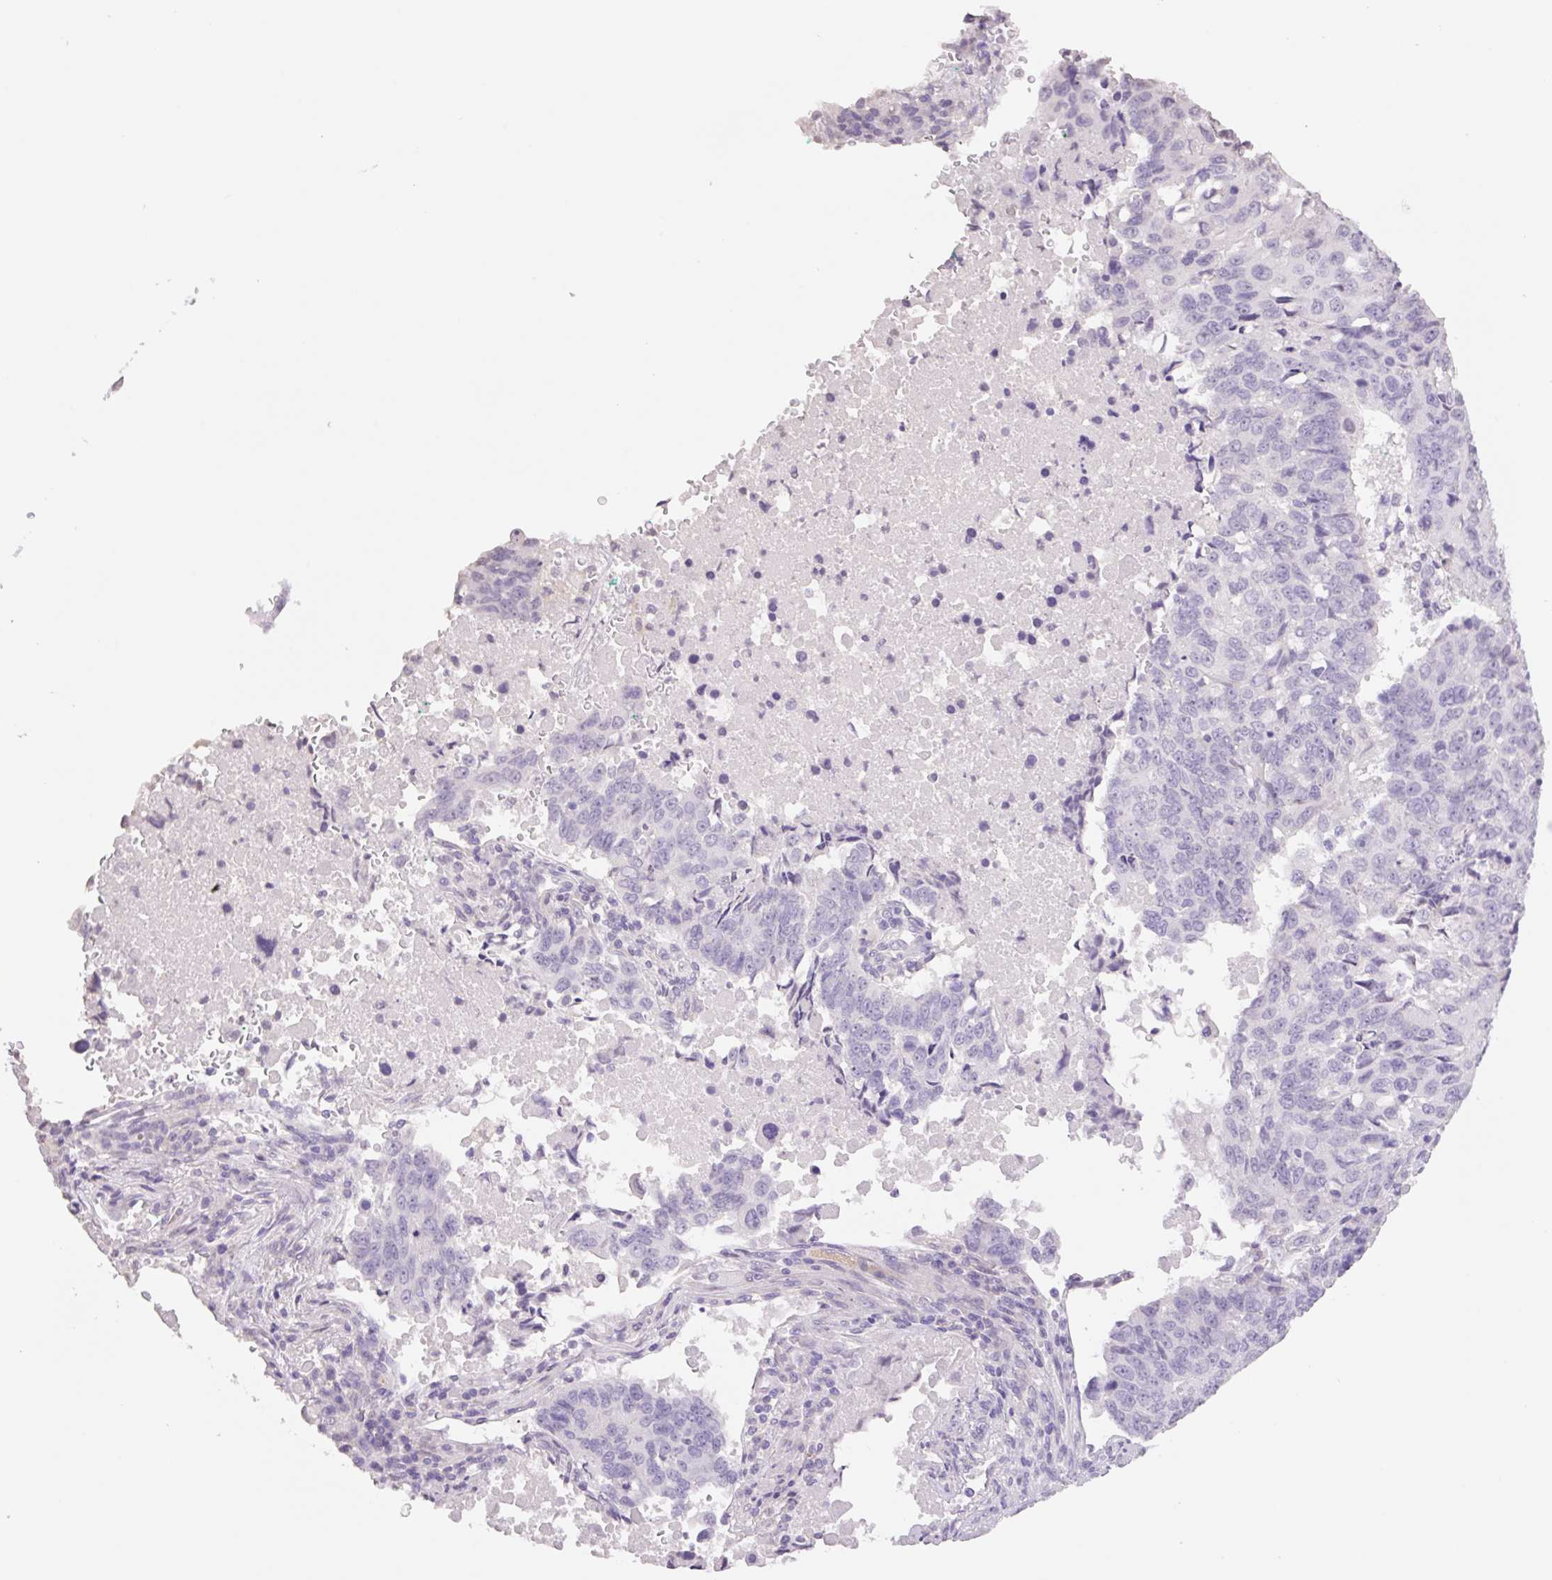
{"staining": {"intensity": "negative", "quantity": "none", "location": "none"}, "tissue": "lung cancer", "cell_type": "Tumor cells", "image_type": "cancer", "snomed": [{"axis": "morphology", "description": "Squamous cell carcinoma, NOS"}, {"axis": "topography", "description": "Lung"}], "caption": "Immunohistochemistry (IHC) micrograph of neoplastic tissue: lung squamous cell carcinoma stained with DAB (3,3'-diaminobenzidine) displays no significant protein positivity in tumor cells. (Brightfield microscopy of DAB immunohistochemistry (IHC) at high magnification).", "gene": "HCRTR2", "patient": {"sex": "female", "age": 66}}